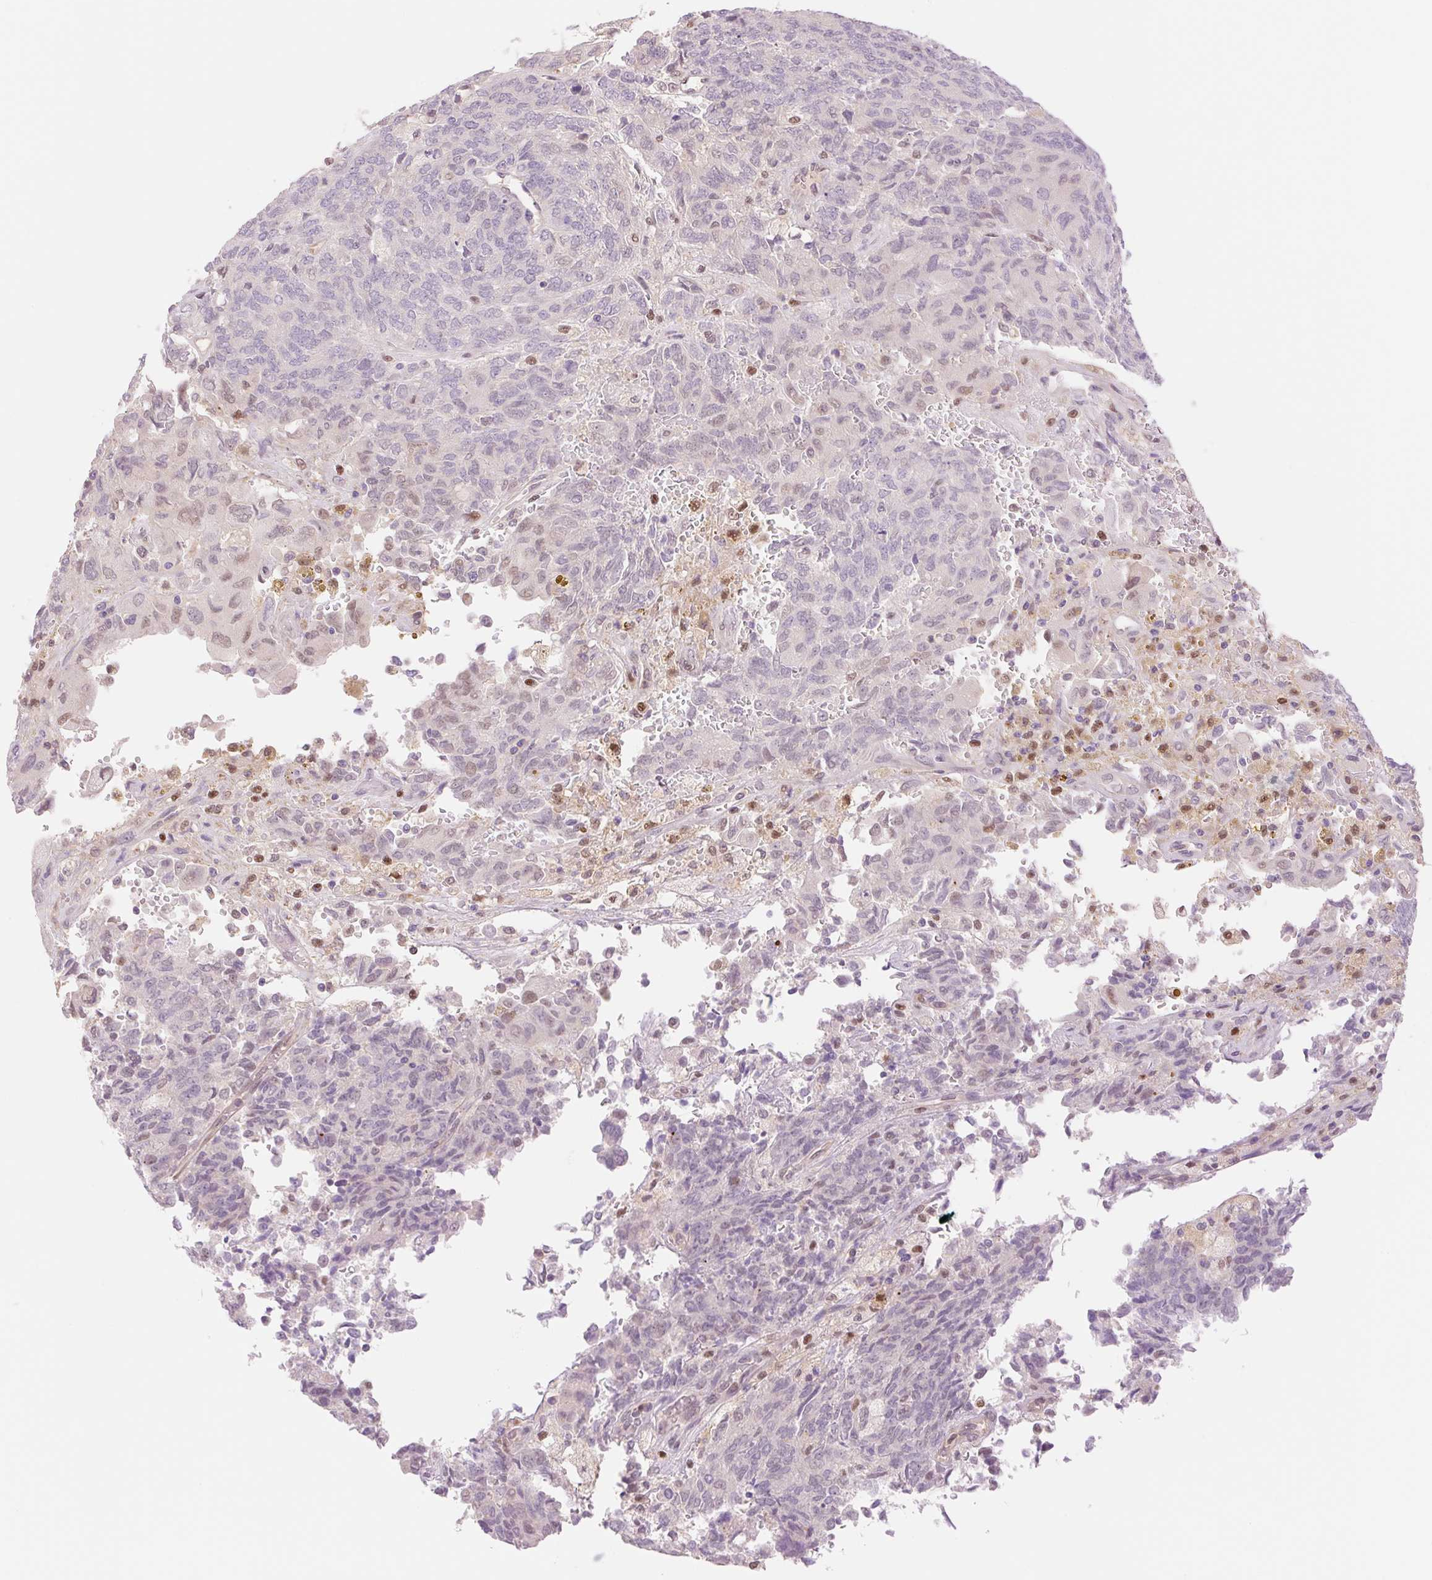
{"staining": {"intensity": "negative", "quantity": "none", "location": "none"}, "tissue": "endometrial cancer", "cell_type": "Tumor cells", "image_type": "cancer", "snomed": [{"axis": "morphology", "description": "Adenocarcinoma, NOS"}, {"axis": "topography", "description": "Endometrium"}], "caption": "DAB (3,3'-diaminobenzidine) immunohistochemical staining of adenocarcinoma (endometrial) reveals no significant staining in tumor cells.", "gene": "HEBP1", "patient": {"sex": "female", "age": 80}}